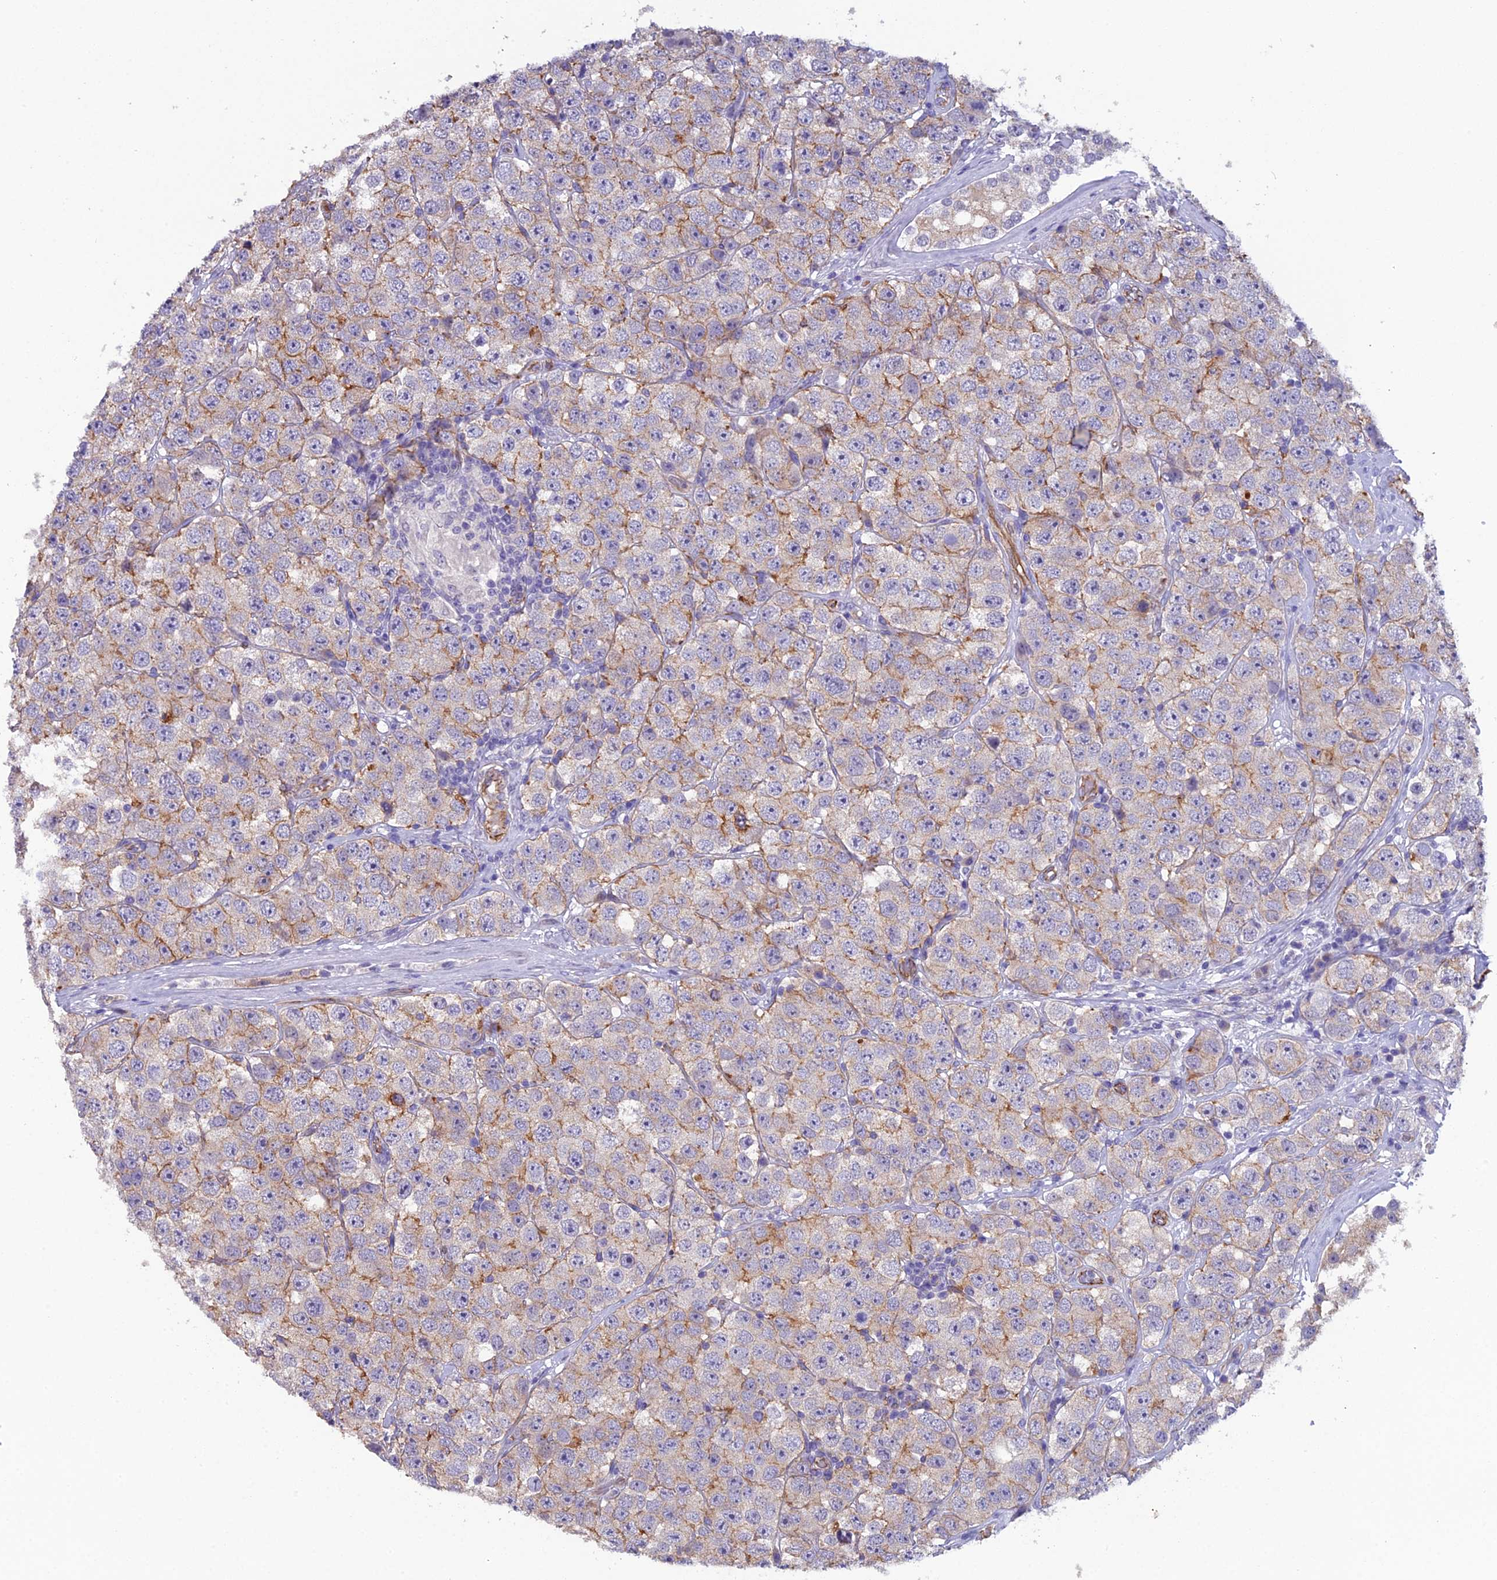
{"staining": {"intensity": "moderate", "quantity": "<25%", "location": "cytoplasmic/membranous"}, "tissue": "testis cancer", "cell_type": "Tumor cells", "image_type": "cancer", "snomed": [{"axis": "morphology", "description": "Seminoma, NOS"}, {"axis": "topography", "description": "Testis"}], "caption": "Immunohistochemistry (IHC) of human seminoma (testis) shows low levels of moderate cytoplasmic/membranous staining in approximately <25% of tumor cells.", "gene": "CFAP47", "patient": {"sex": "male", "age": 28}}